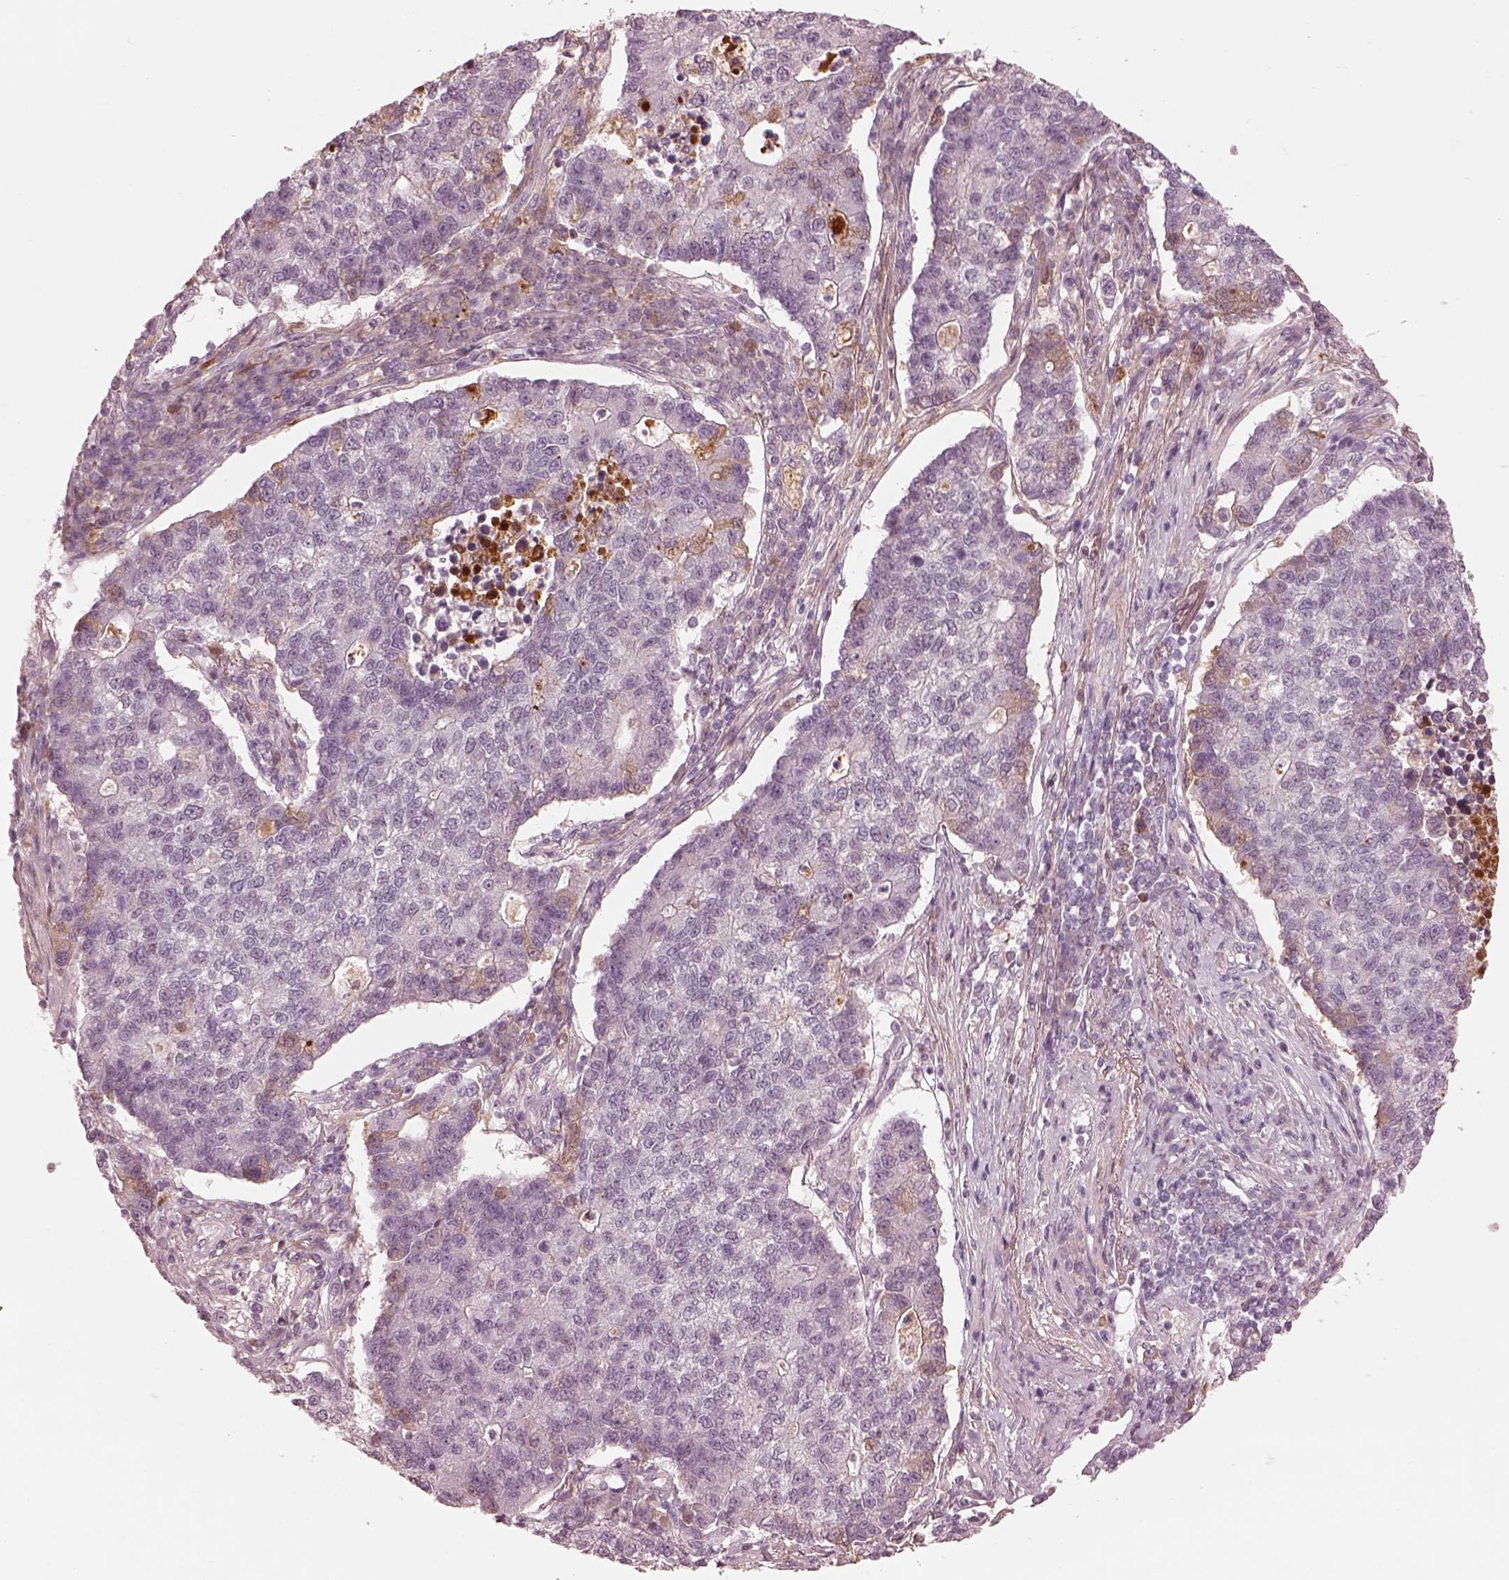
{"staining": {"intensity": "negative", "quantity": "none", "location": "none"}, "tissue": "lung cancer", "cell_type": "Tumor cells", "image_type": "cancer", "snomed": [{"axis": "morphology", "description": "Adenocarcinoma, NOS"}, {"axis": "topography", "description": "Lung"}], "caption": "The IHC photomicrograph has no significant staining in tumor cells of lung cancer tissue.", "gene": "KCNA2", "patient": {"sex": "male", "age": 57}}